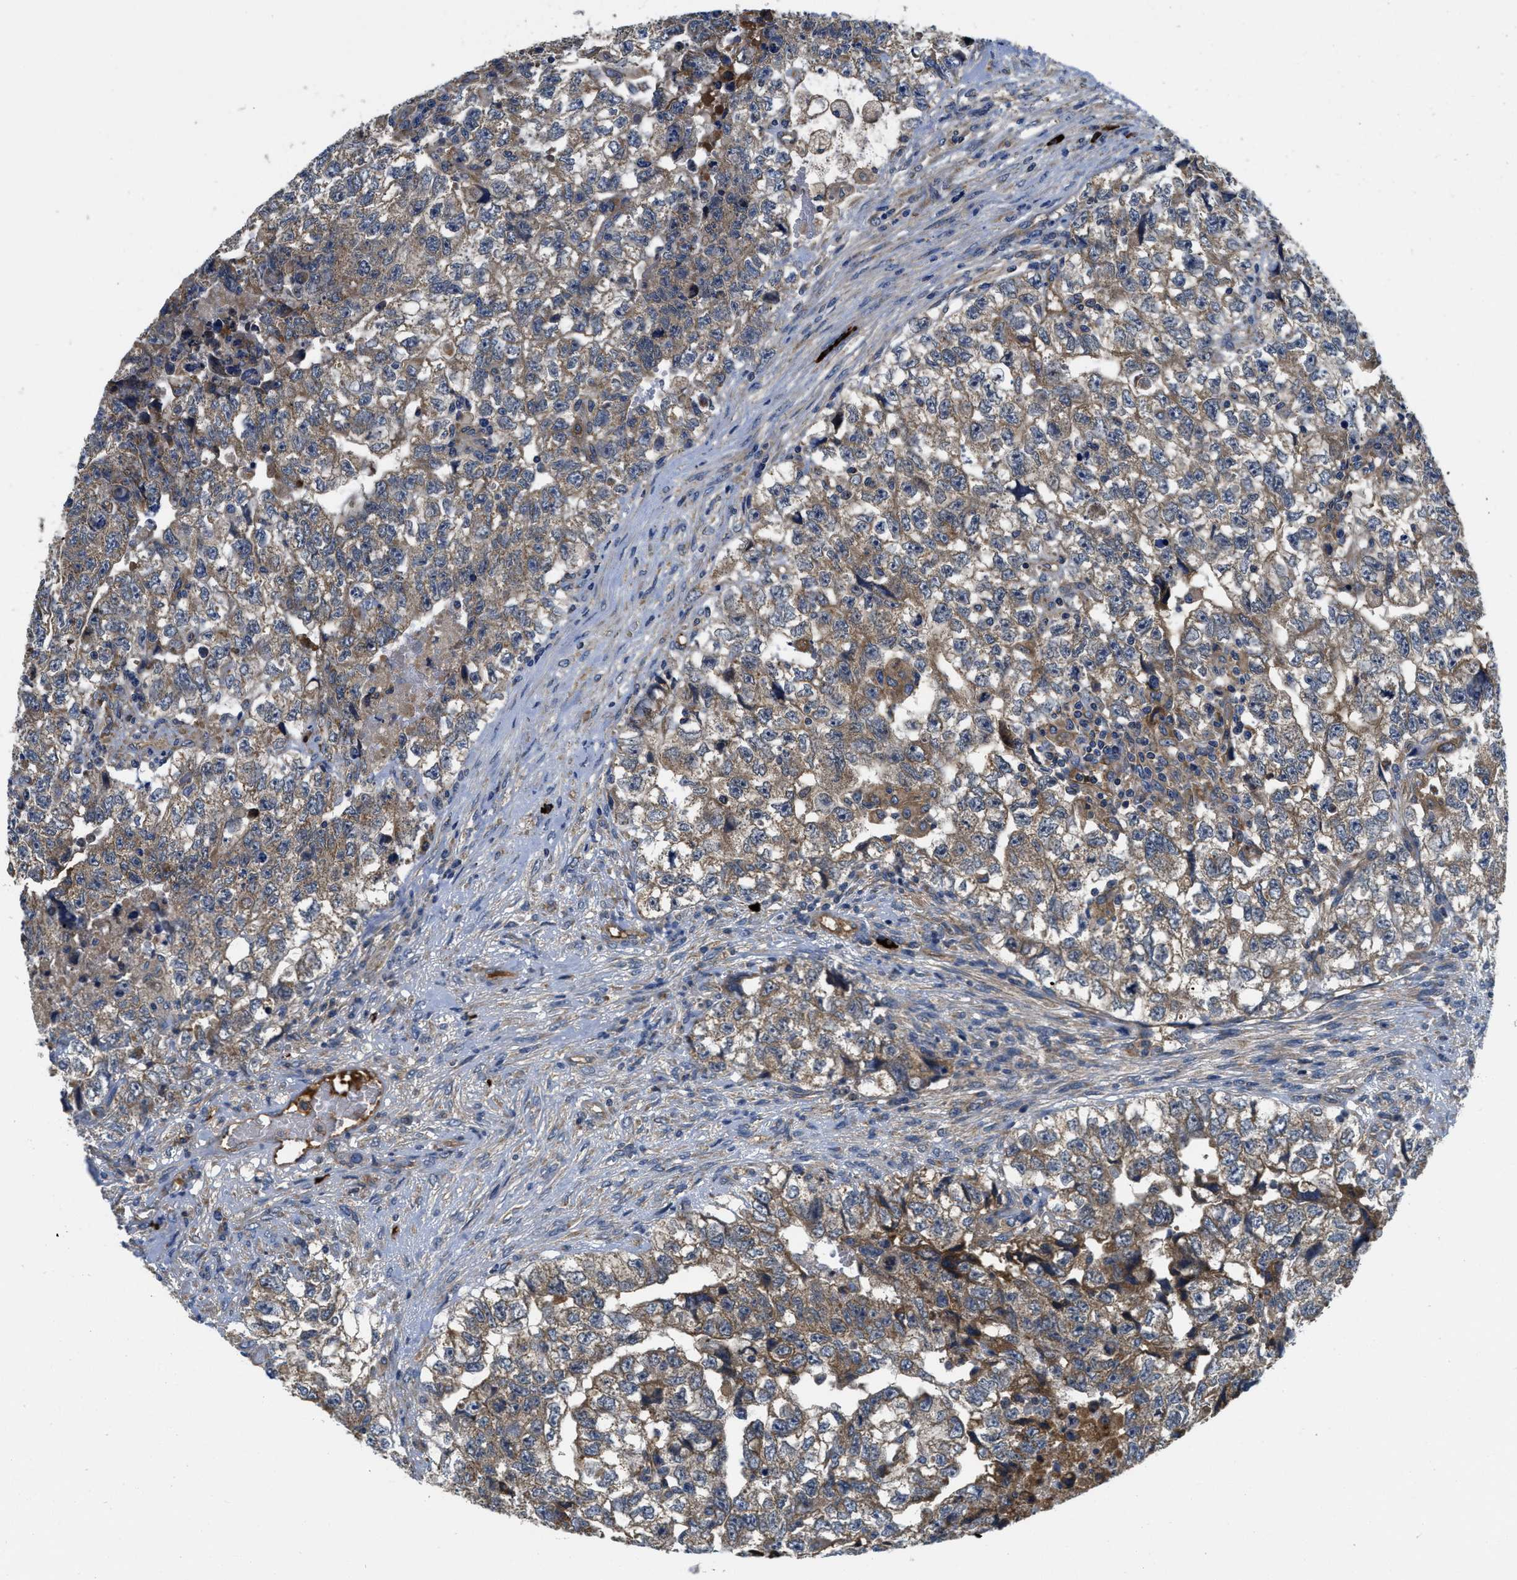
{"staining": {"intensity": "moderate", "quantity": ">75%", "location": "cytoplasmic/membranous"}, "tissue": "testis cancer", "cell_type": "Tumor cells", "image_type": "cancer", "snomed": [{"axis": "morphology", "description": "Carcinoma, Embryonal, NOS"}, {"axis": "topography", "description": "Testis"}], "caption": "Protein expression analysis of human embryonal carcinoma (testis) reveals moderate cytoplasmic/membranous expression in approximately >75% of tumor cells. The staining was performed using DAB to visualize the protein expression in brown, while the nuclei were stained in blue with hematoxylin (Magnification: 20x).", "gene": "GALK1", "patient": {"sex": "male", "age": 36}}